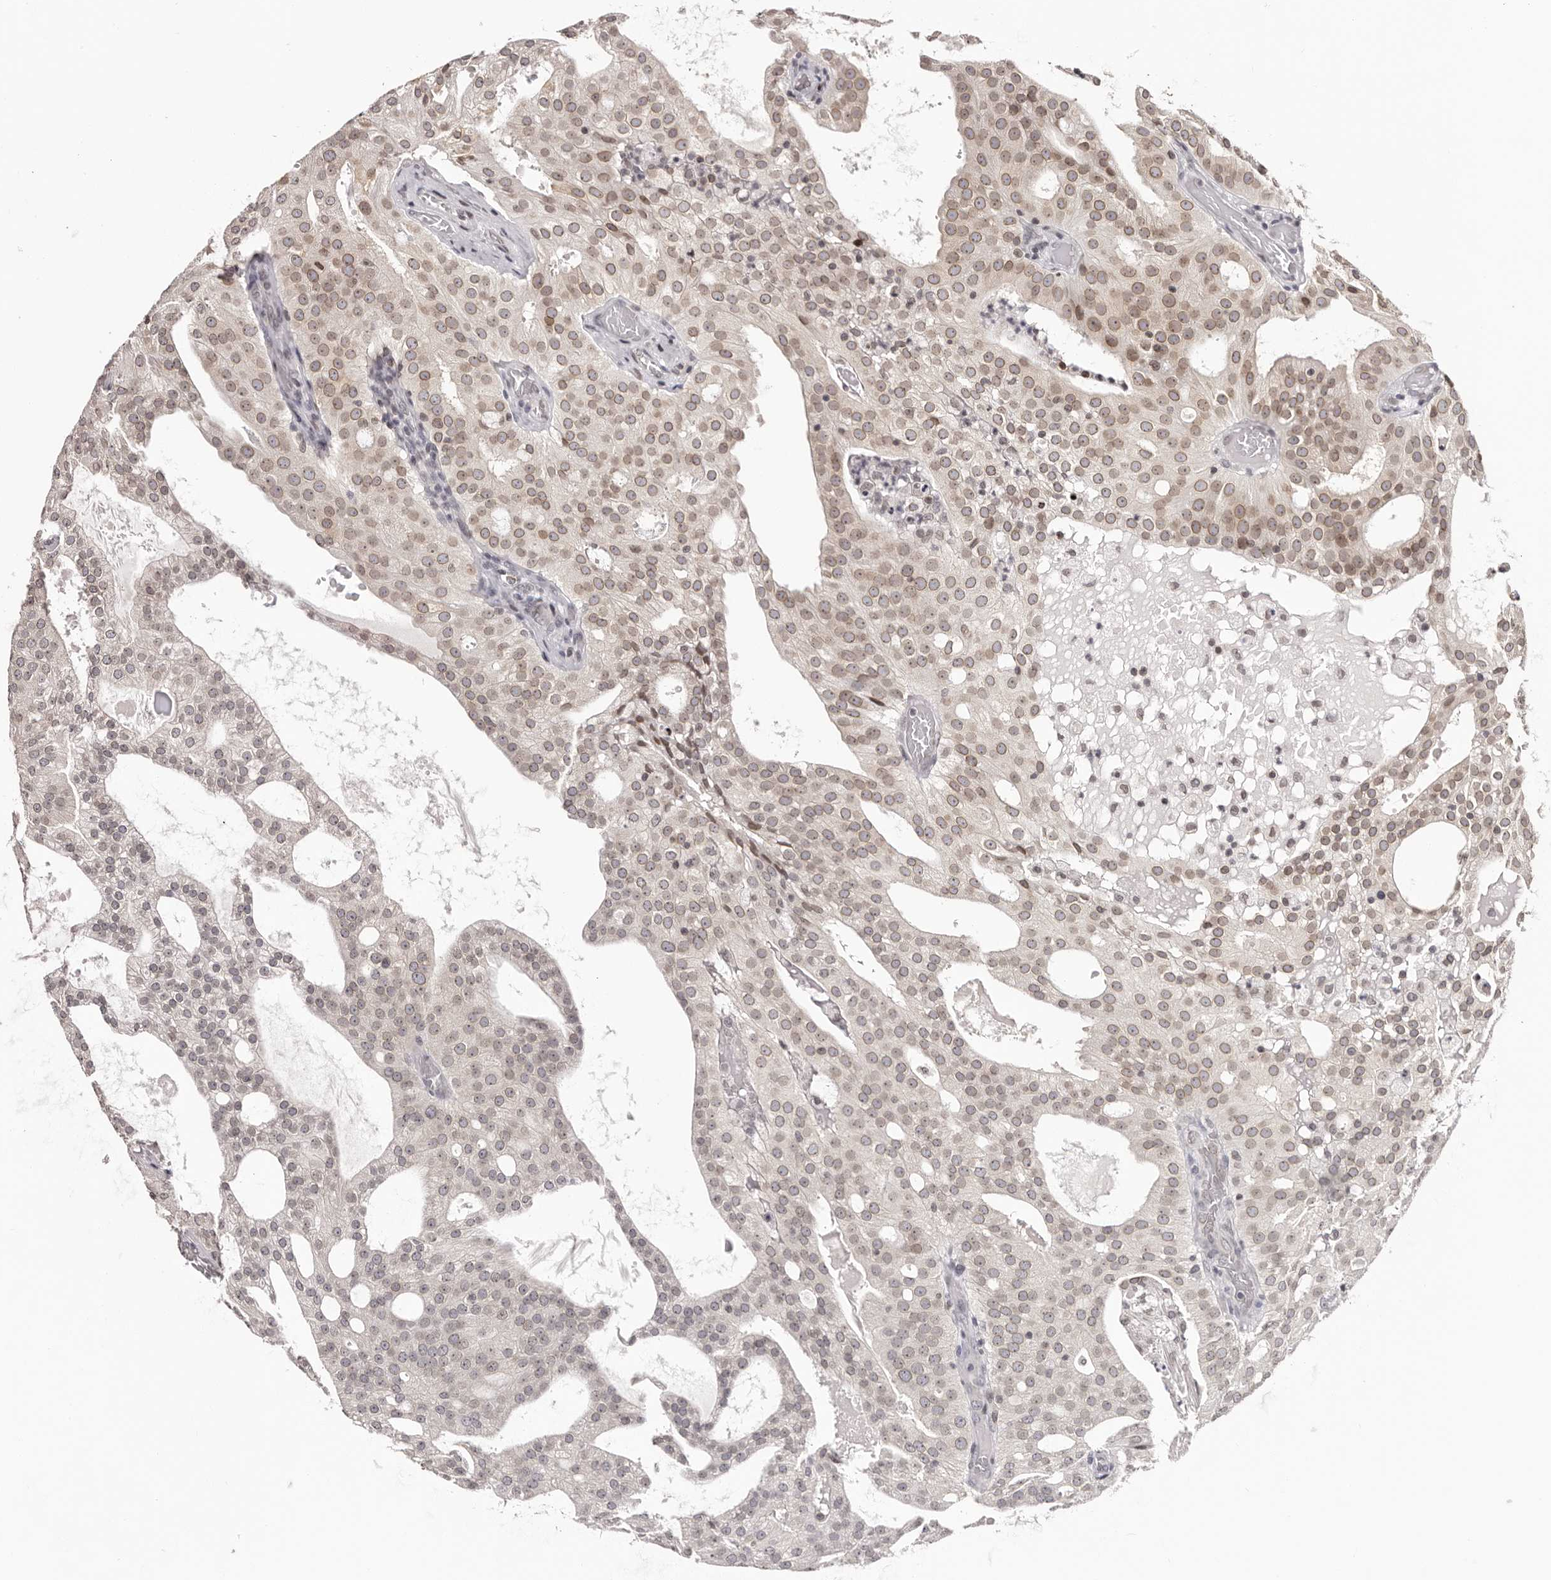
{"staining": {"intensity": "moderate", "quantity": "<25%", "location": "cytoplasmic/membranous,nuclear"}, "tissue": "prostate cancer", "cell_type": "Tumor cells", "image_type": "cancer", "snomed": [{"axis": "morphology", "description": "Adenocarcinoma, Medium grade"}, {"axis": "topography", "description": "Prostate"}], "caption": "Prostate medium-grade adenocarcinoma stained for a protein shows moderate cytoplasmic/membranous and nuclear positivity in tumor cells.", "gene": "NUP153", "patient": {"sex": "male", "age": 88}}